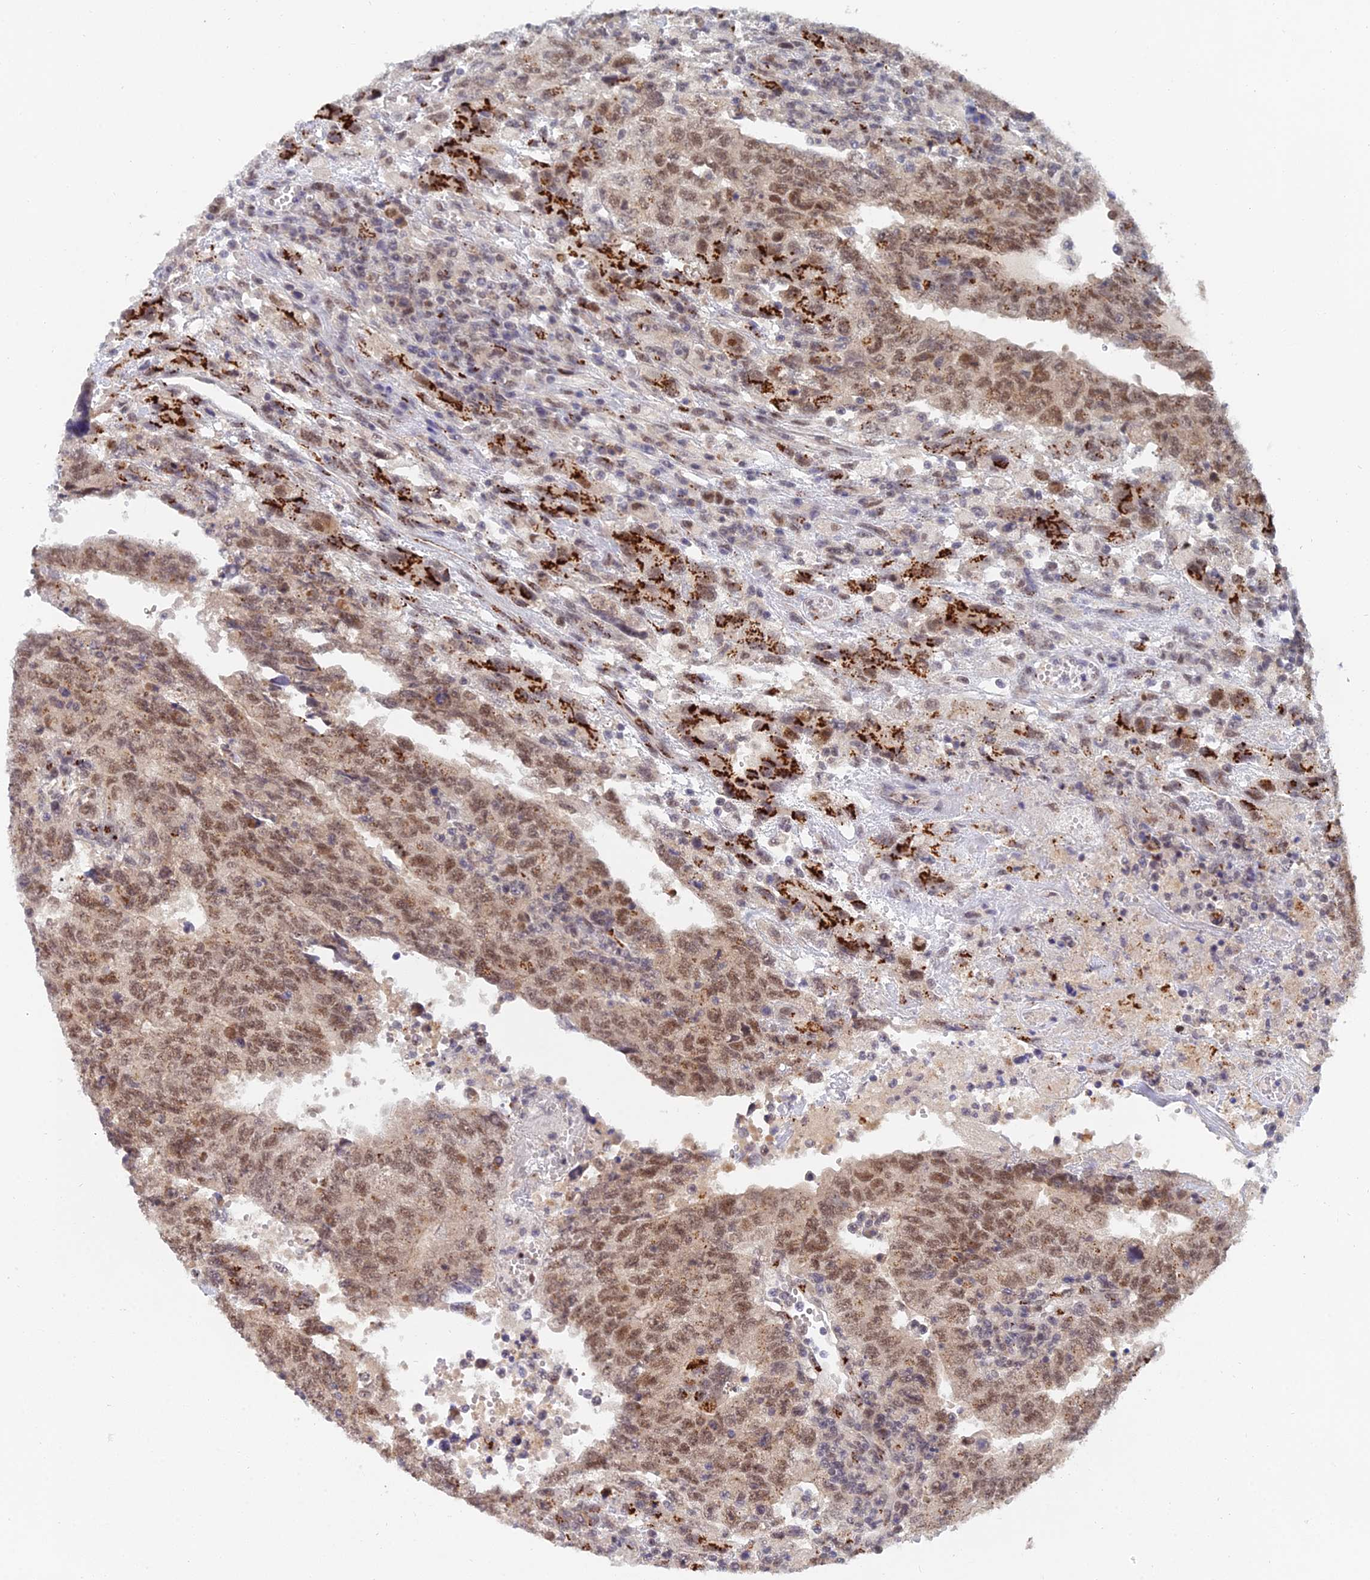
{"staining": {"intensity": "strong", "quantity": ">75%", "location": "cytoplasmic/membranous,nuclear"}, "tissue": "testis cancer", "cell_type": "Tumor cells", "image_type": "cancer", "snomed": [{"axis": "morphology", "description": "Carcinoma, Embryonal, NOS"}, {"axis": "topography", "description": "Testis"}], "caption": "High-magnification brightfield microscopy of testis cancer stained with DAB (brown) and counterstained with hematoxylin (blue). tumor cells exhibit strong cytoplasmic/membranous and nuclear staining is seen in approximately>75% of cells.", "gene": "THOC3", "patient": {"sex": "male", "age": 34}}